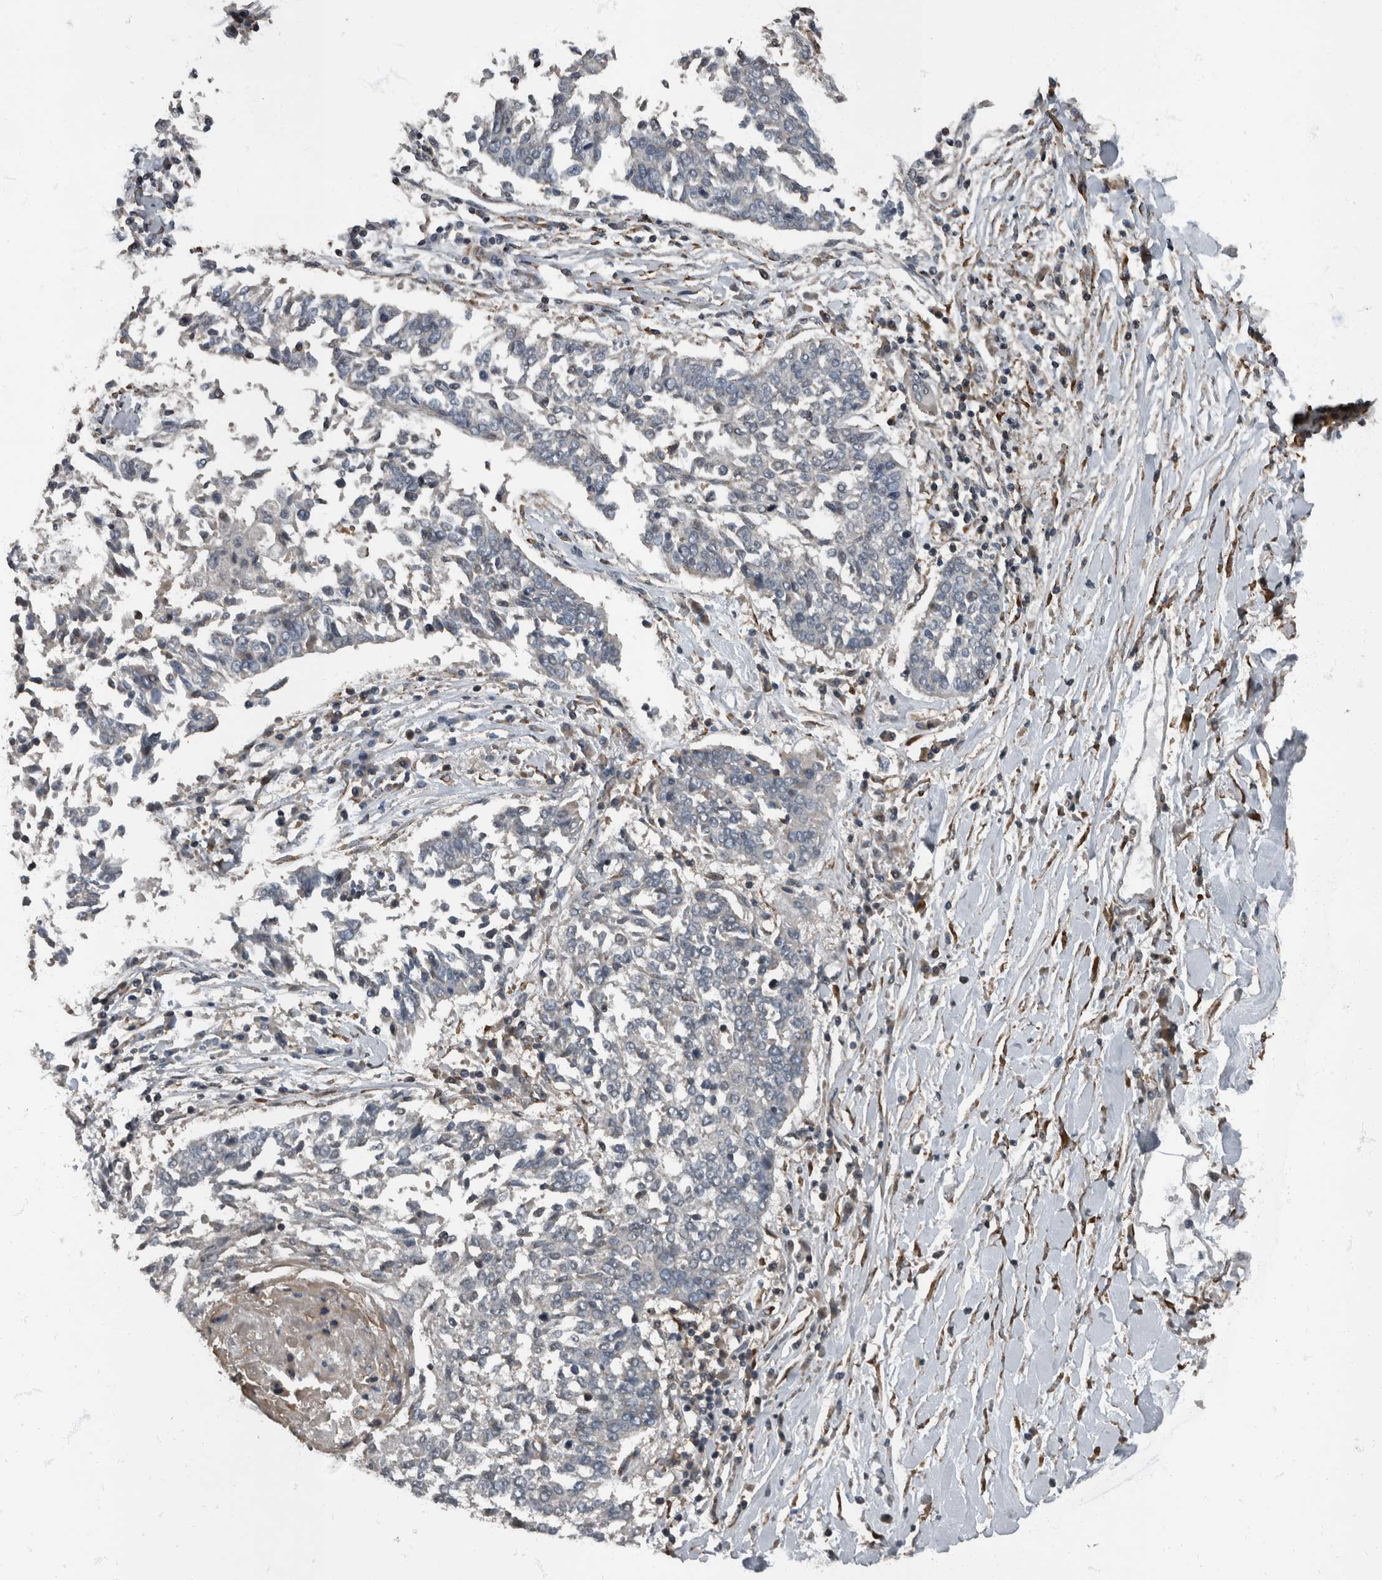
{"staining": {"intensity": "negative", "quantity": "none", "location": "none"}, "tissue": "lung cancer", "cell_type": "Tumor cells", "image_type": "cancer", "snomed": [{"axis": "morphology", "description": "Normal tissue, NOS"}, {"axis": "morphology", "description": "Squamous cell carcinoma, NOS"}, {"axis": "topography", "description": "Cartilage tissue"}, {"axis": "topography", "description": "Bronchus"}, {"axis": "topography", "description": "Lung"}, {"axis": "topography", "description": "Peripheral nerve tissue"}], "caption": "High magnification brightfield microscopy of lung cancer stained with DAB (brown) and counterstained with hematoxylin (blue): tumor cells show no significant expression. (DAB IHC, high magnification).", "gene": "RABGGTB", "patient": {"sex": "female", "age": 49}}